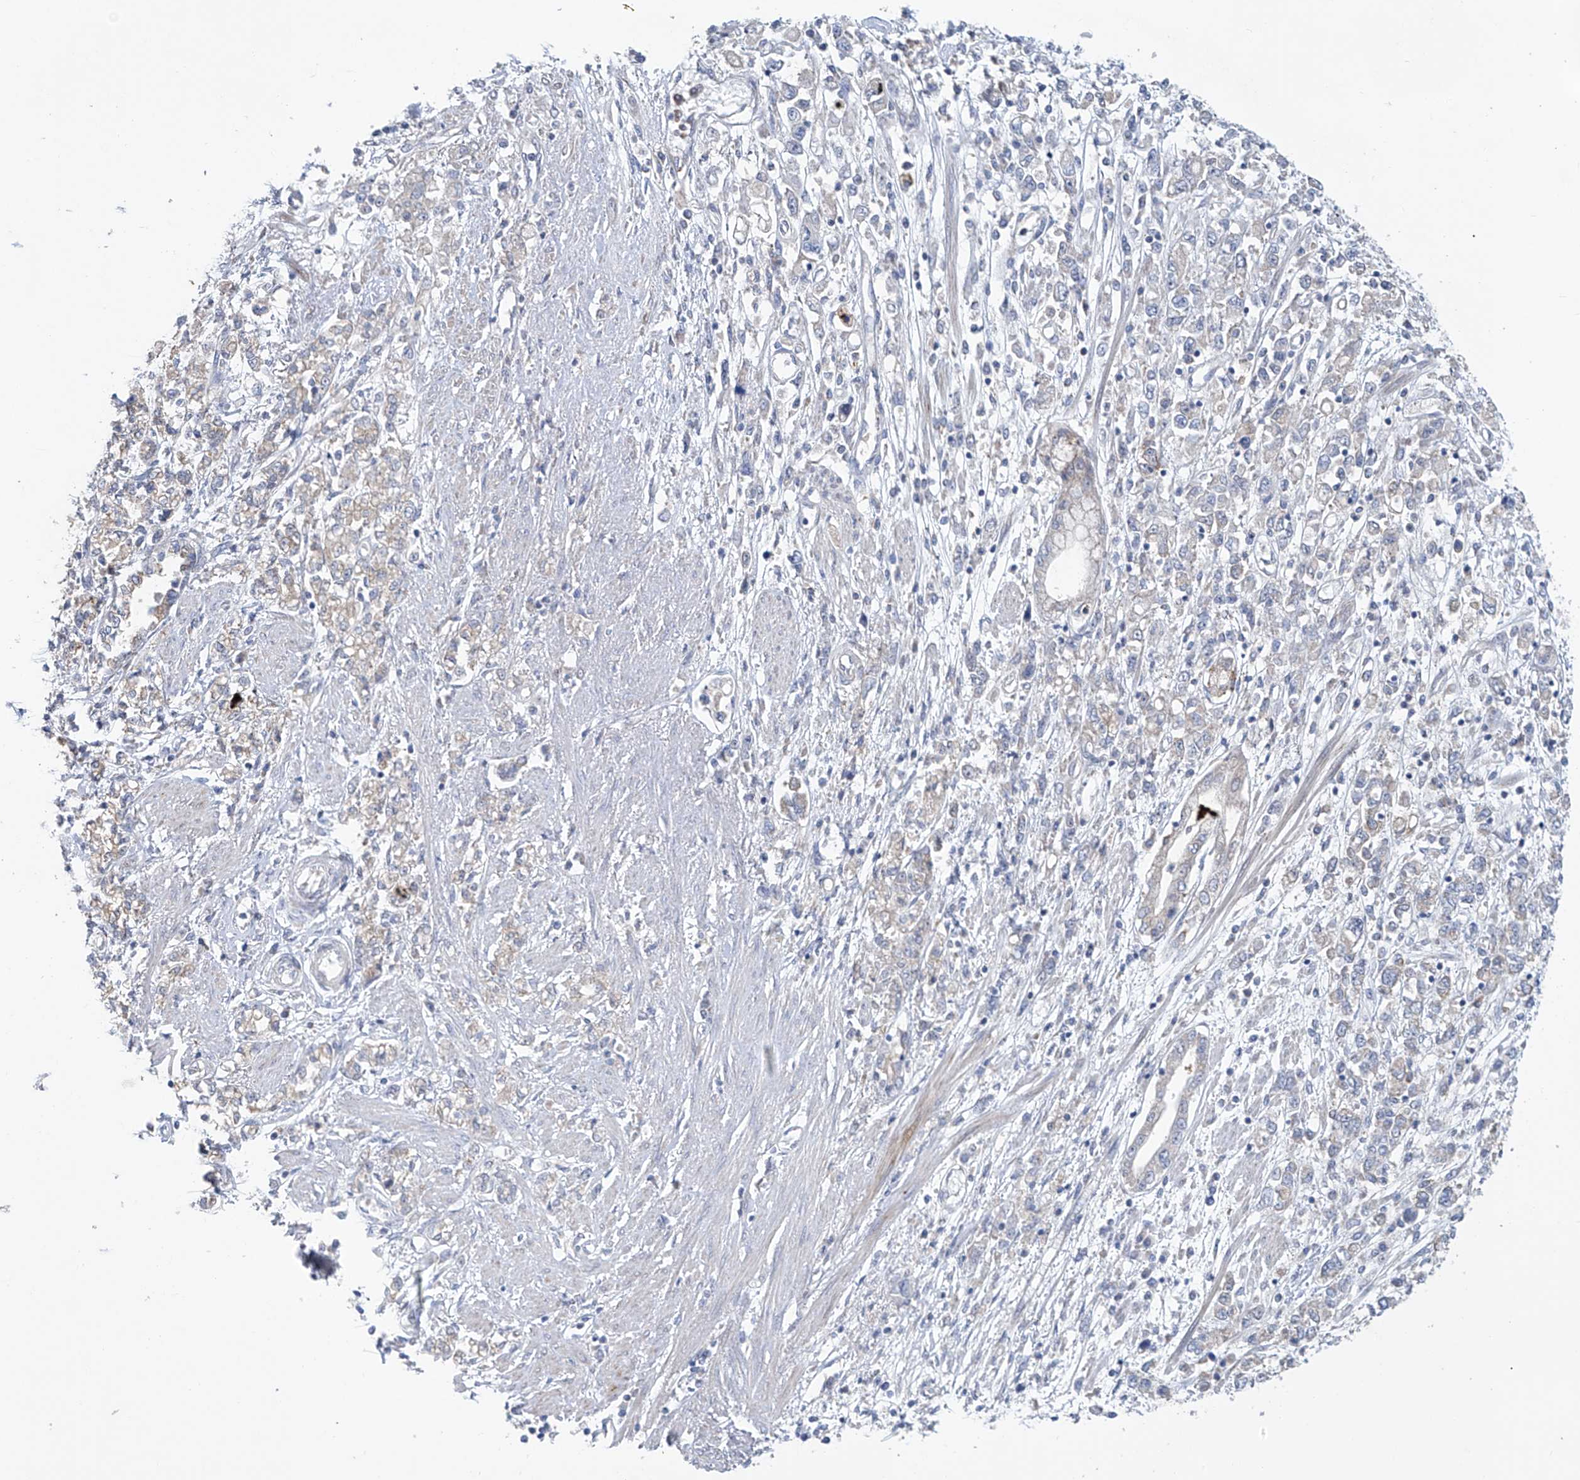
{"staining": {"intensity": "negative", "quantity": "none", "location": "none"}, "tissue": "stomach cancer", "cell_type": "Tumor cells", "image_type": "cancer", "snomed": [{"axis": "morphology", "description": "Adenocarcinoma, NOS"}, {"axis": "topography", "description": "Stomach"}], "caption": "Immunohistochemical staining of adenocarcinoma (stomach) demonstrates no significant expression in tumor cells.", "gene": "KLC4", "patient": {"sex": "female", "age": 76}}